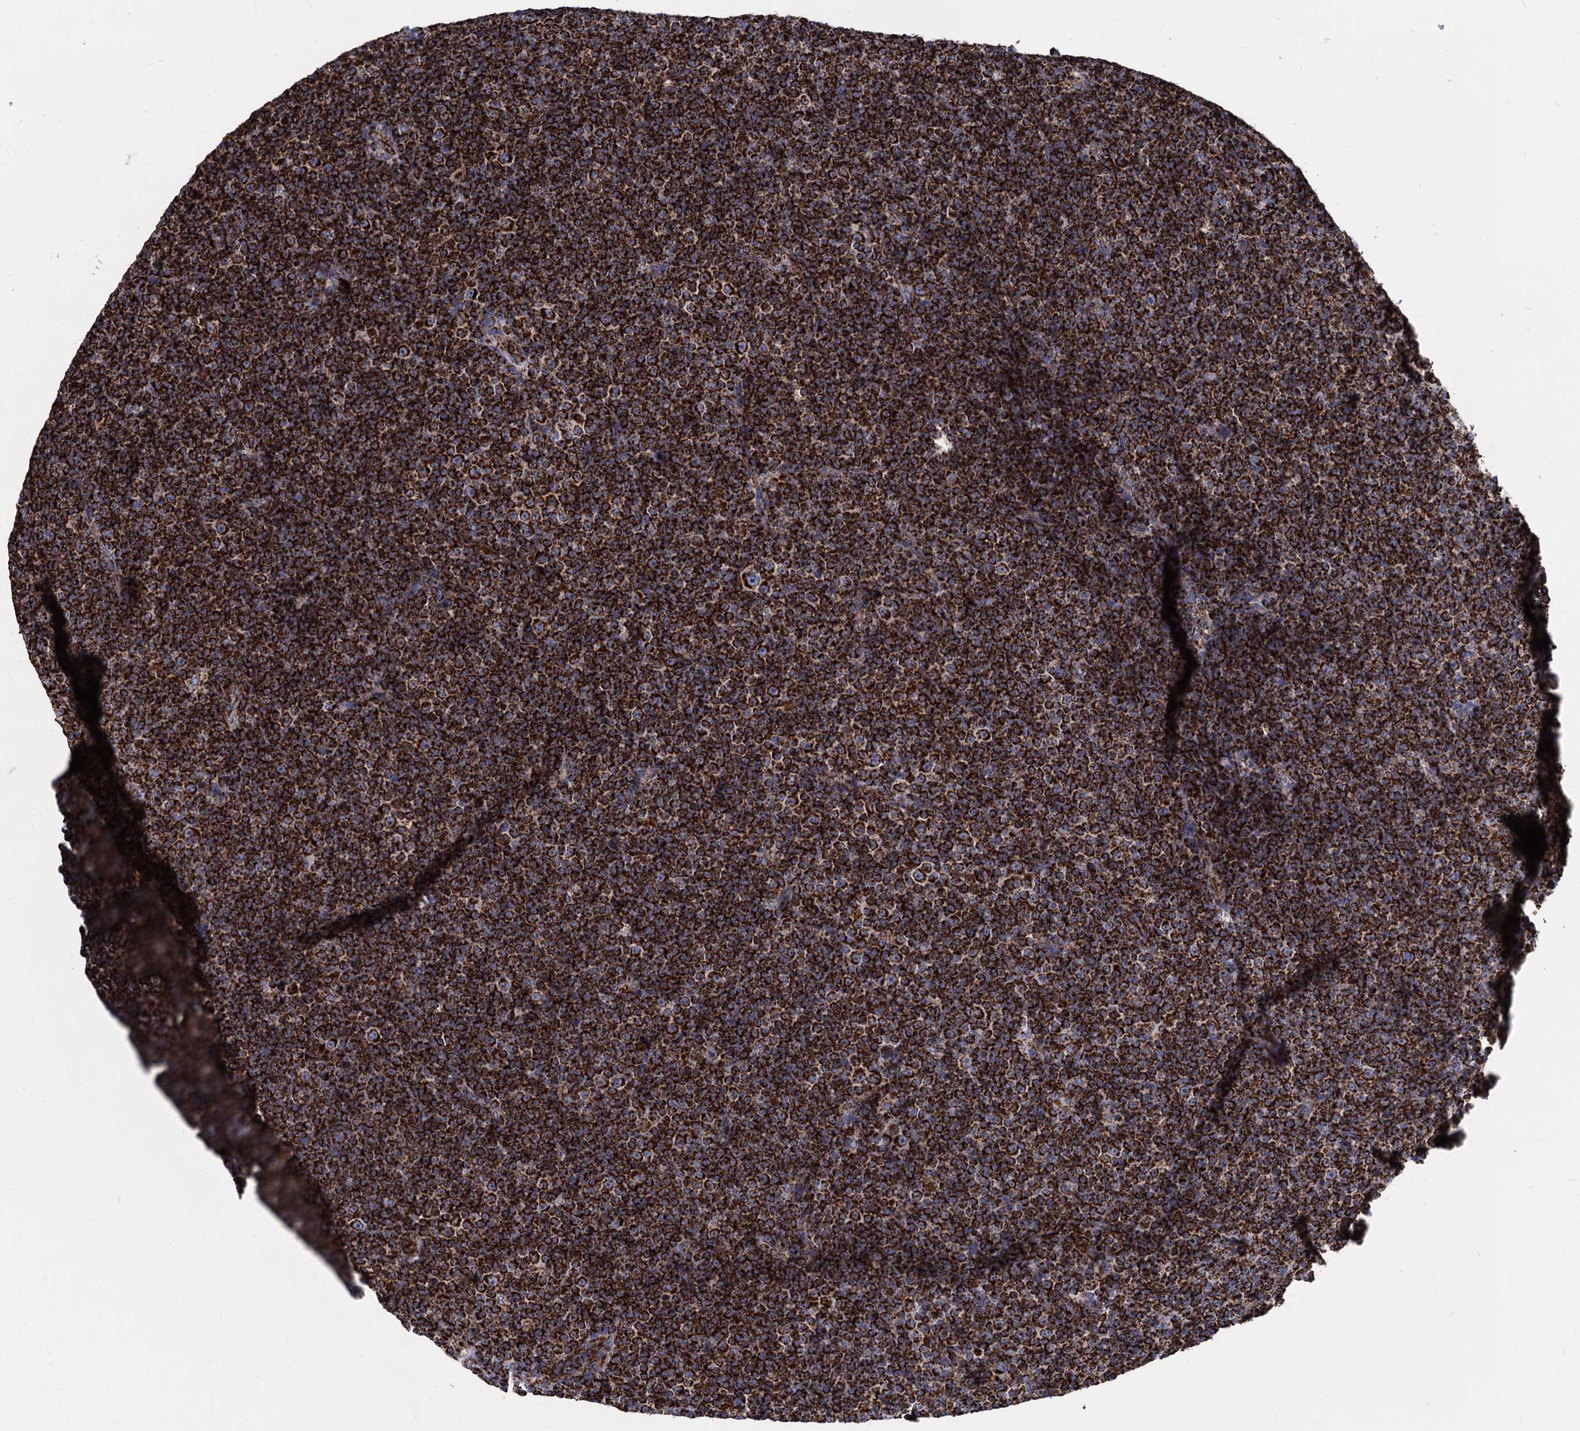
{"staining": {"intensity": "strong", "quantity": ">75%", "location": "cytoplasmic/membranous"}, "tissue": "lymphoma", "cell_type": "Tumor cells", "image_type": "cancer", "snomed": [{"axis": "morphology", "description": "Malignant lymphoma, non-Hodgkin's type, Low grade"}, {"axis": "topography", "description": "Lymph node"}], "caption": "Human lymphoma stained with a brown dye exhibits strong cytoplasmic/membranous positive positivity in approximately >75% of tumor cells.", "gene": "TIMM10", "patient": {"sex": "female", "age": 67}}